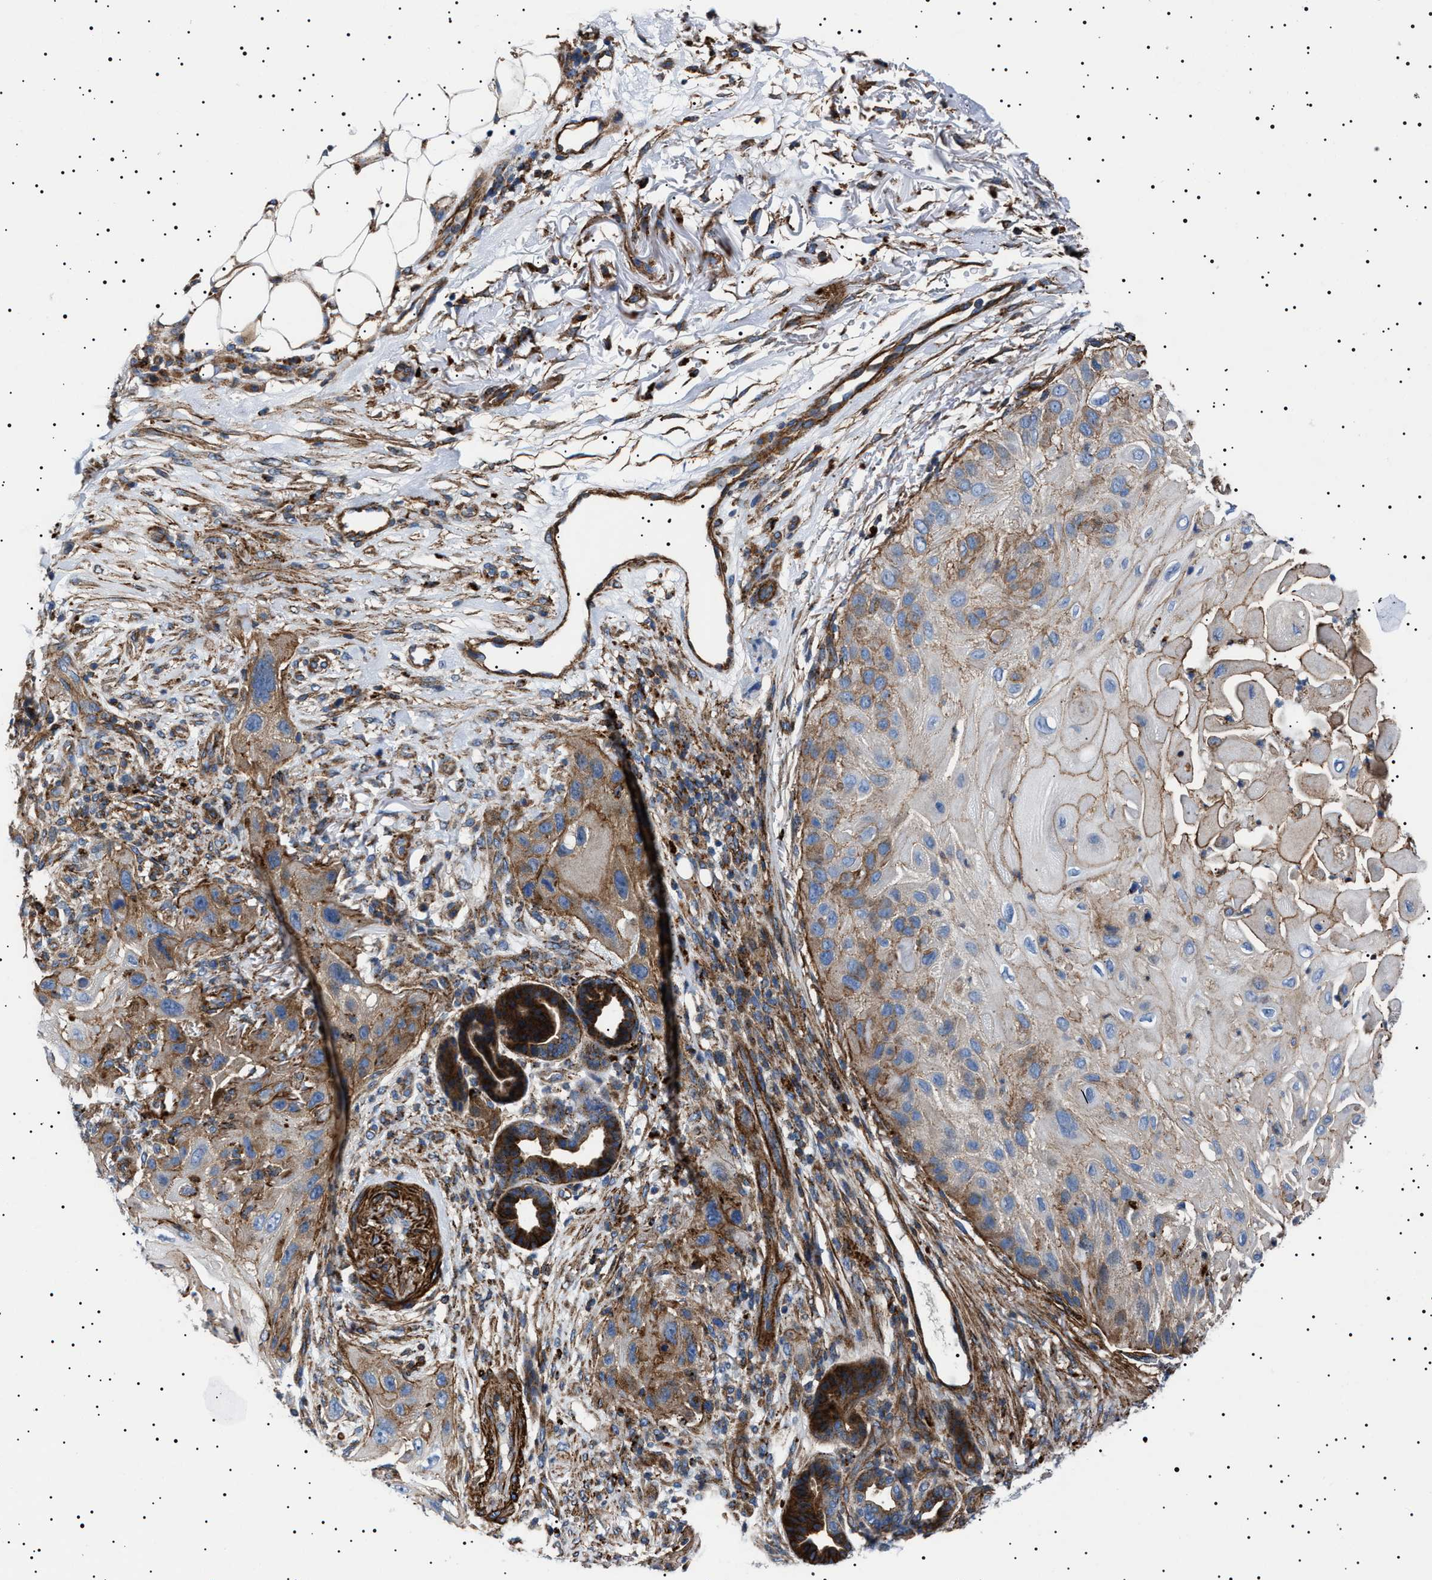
{"staining": {"intensity": "moderate", "quantity": ">75%", "location": "cytoplasmic/membranous"}, "tissue": "skin cancer", "cell_type": "Tumor cells", "image_type": "cancer", "snomed": [{"axis": "morphology", "description": "Squamous cell carcinoma, NOS"}, {"axis": "topography", "description": "Skin"}], "caption": "Immunohistochemistry (IHC) micrograph of neoplastic tissue: human skin squamous cell carcinoma stained using IHC reveals medium levels of moderate protein expression localized specifically in the cytoplasmic/membranous of tumor cells, appearing as a cytoplasmic/membranous brown color.", "gene": "NEU1", "patient": {"sex": "female", "age": 77}}